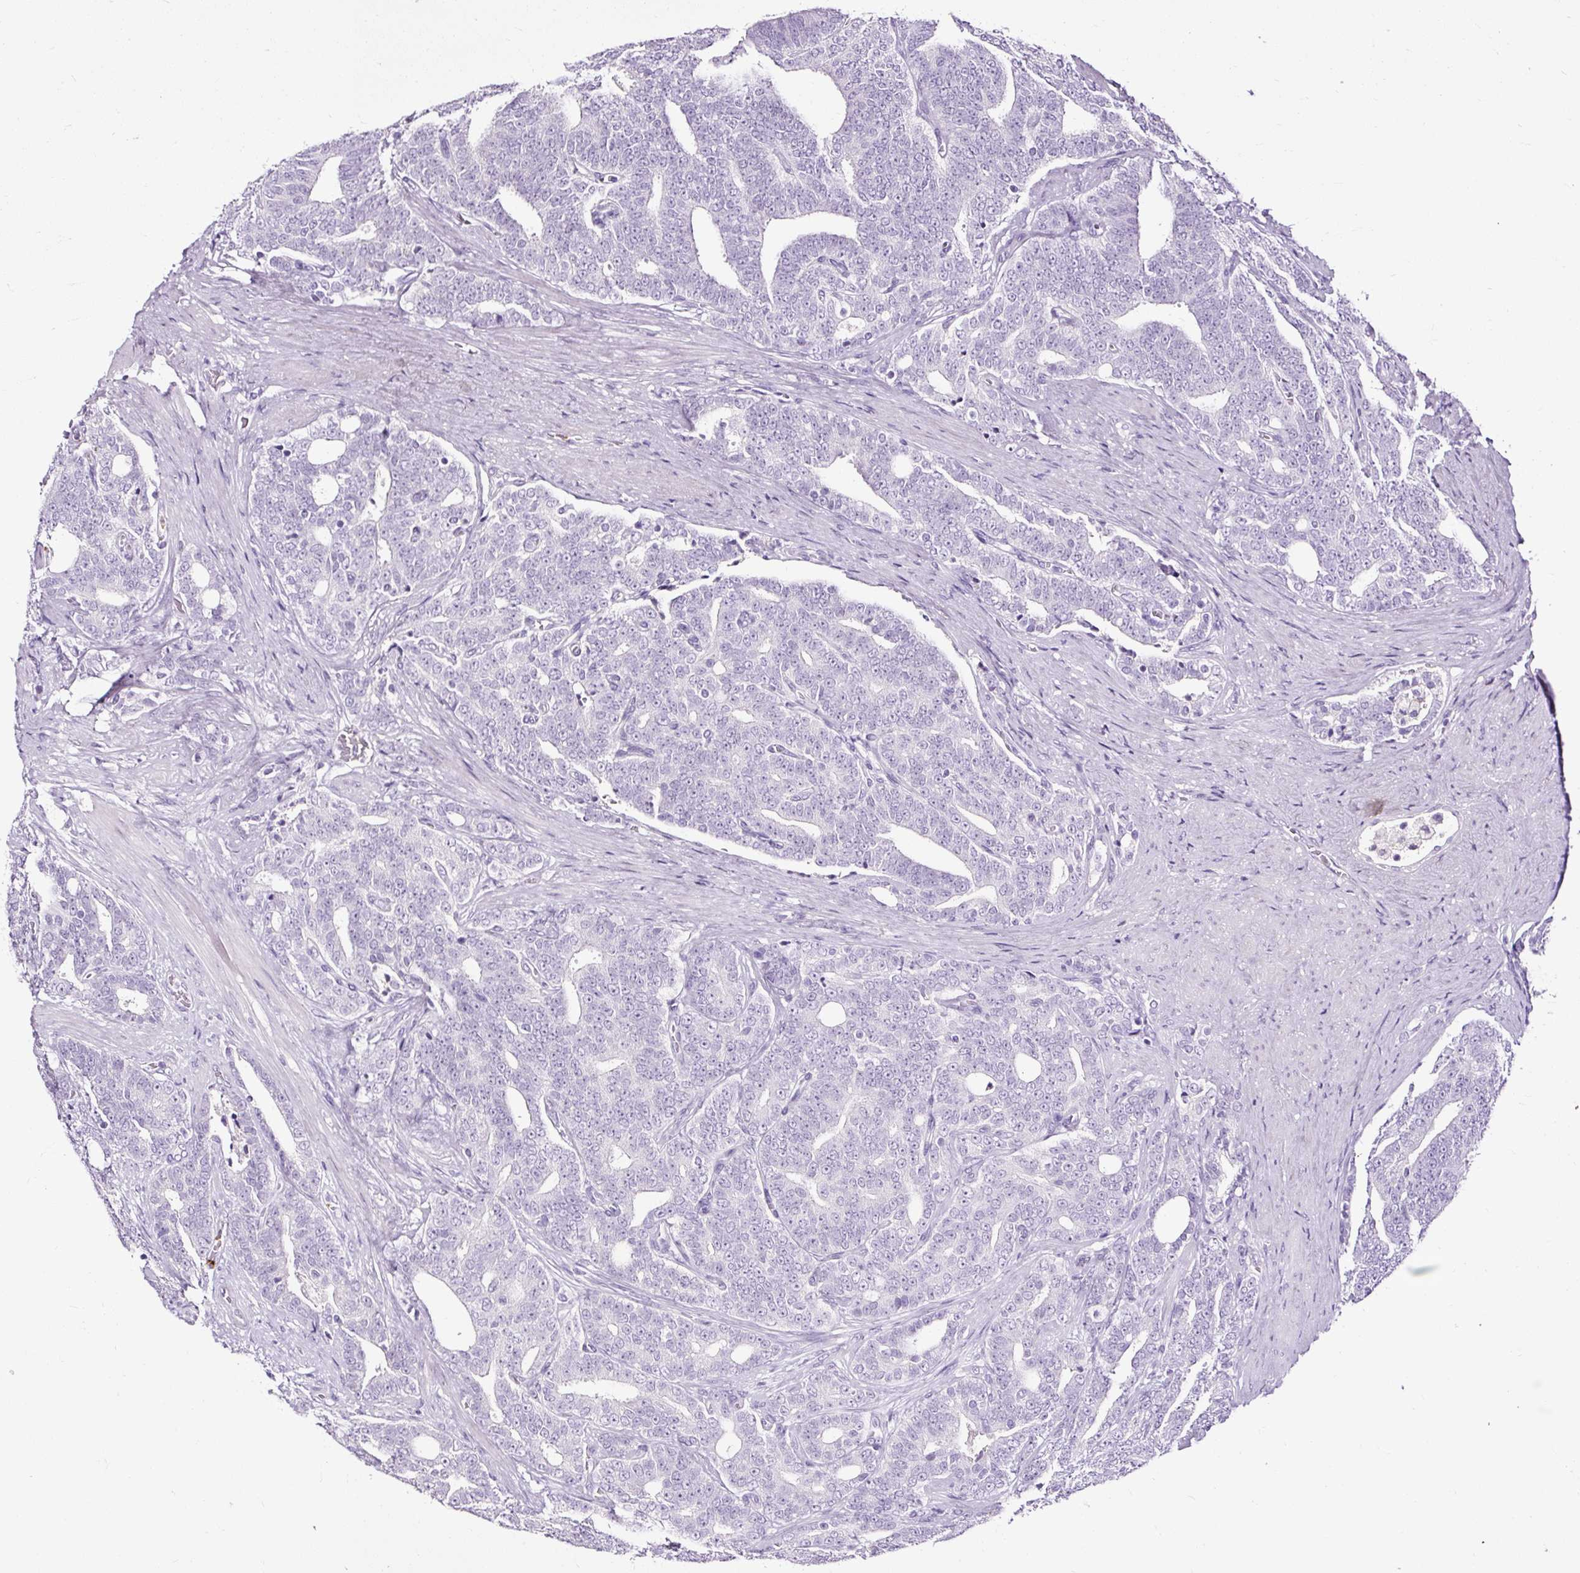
{"staining": {"intensity": "negative", "quantity": "none", "location": "none"}, "tissue": "prostate cancer", "cell_type": "Tumor cells", "image_type": "cancer", "snomed": [{"axis": "morphology", "description": "Adenocarcinoma, High grade"}, {"axis": "topography", "description": "Prostate and seminal vesicle, NOS"}], "caption": "DAB (3,3'-diaminobenzidine) immunohistochemical staining of human high-grade adenocarcinoma (prostate) demonstrates no significant positivity in tumor cells.", "gene": "SLC7A8", "patient": {"sex": "male", "age": 67}}